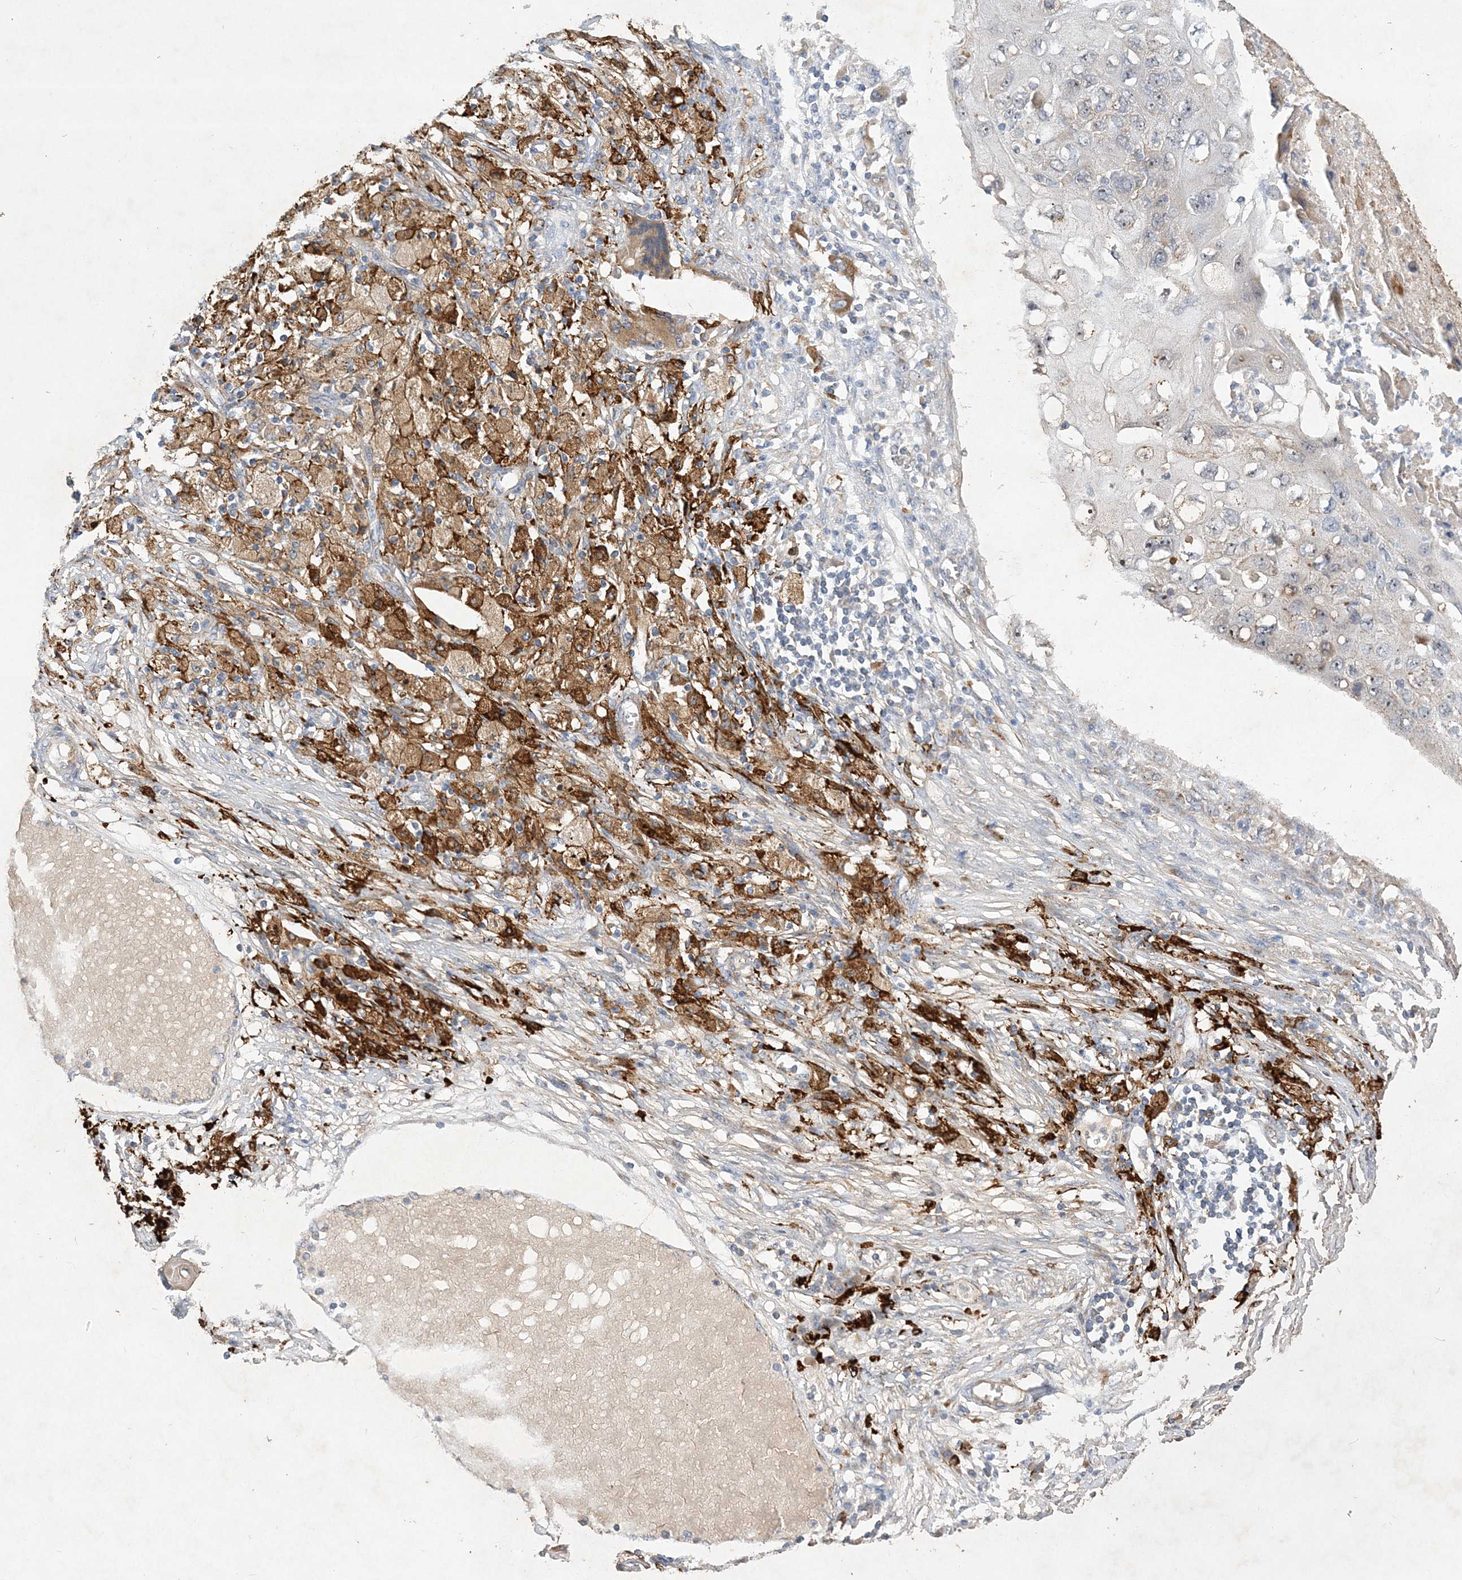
{"staining": {"intensity": "negative", "quantity": "none", "location": "none"}, "tissue": "lung cancer", "cell_type": "Tumor cells", "image_type": "cancer", "snomed": [{"axis": "morphology", "description": "Squamous cell carcinoma, NOS"}, {"axis": "topography", "description": "Lung"}], "caption": "Immunohistochemistry (IHC) photomicrograph of neoplastic tissue: lung squamous cell carcinoma stained with DAB shows no significant protein expression in tumor cells.", "gene": "FEZ2", "patient": {"sex": "female", "age": 63}}